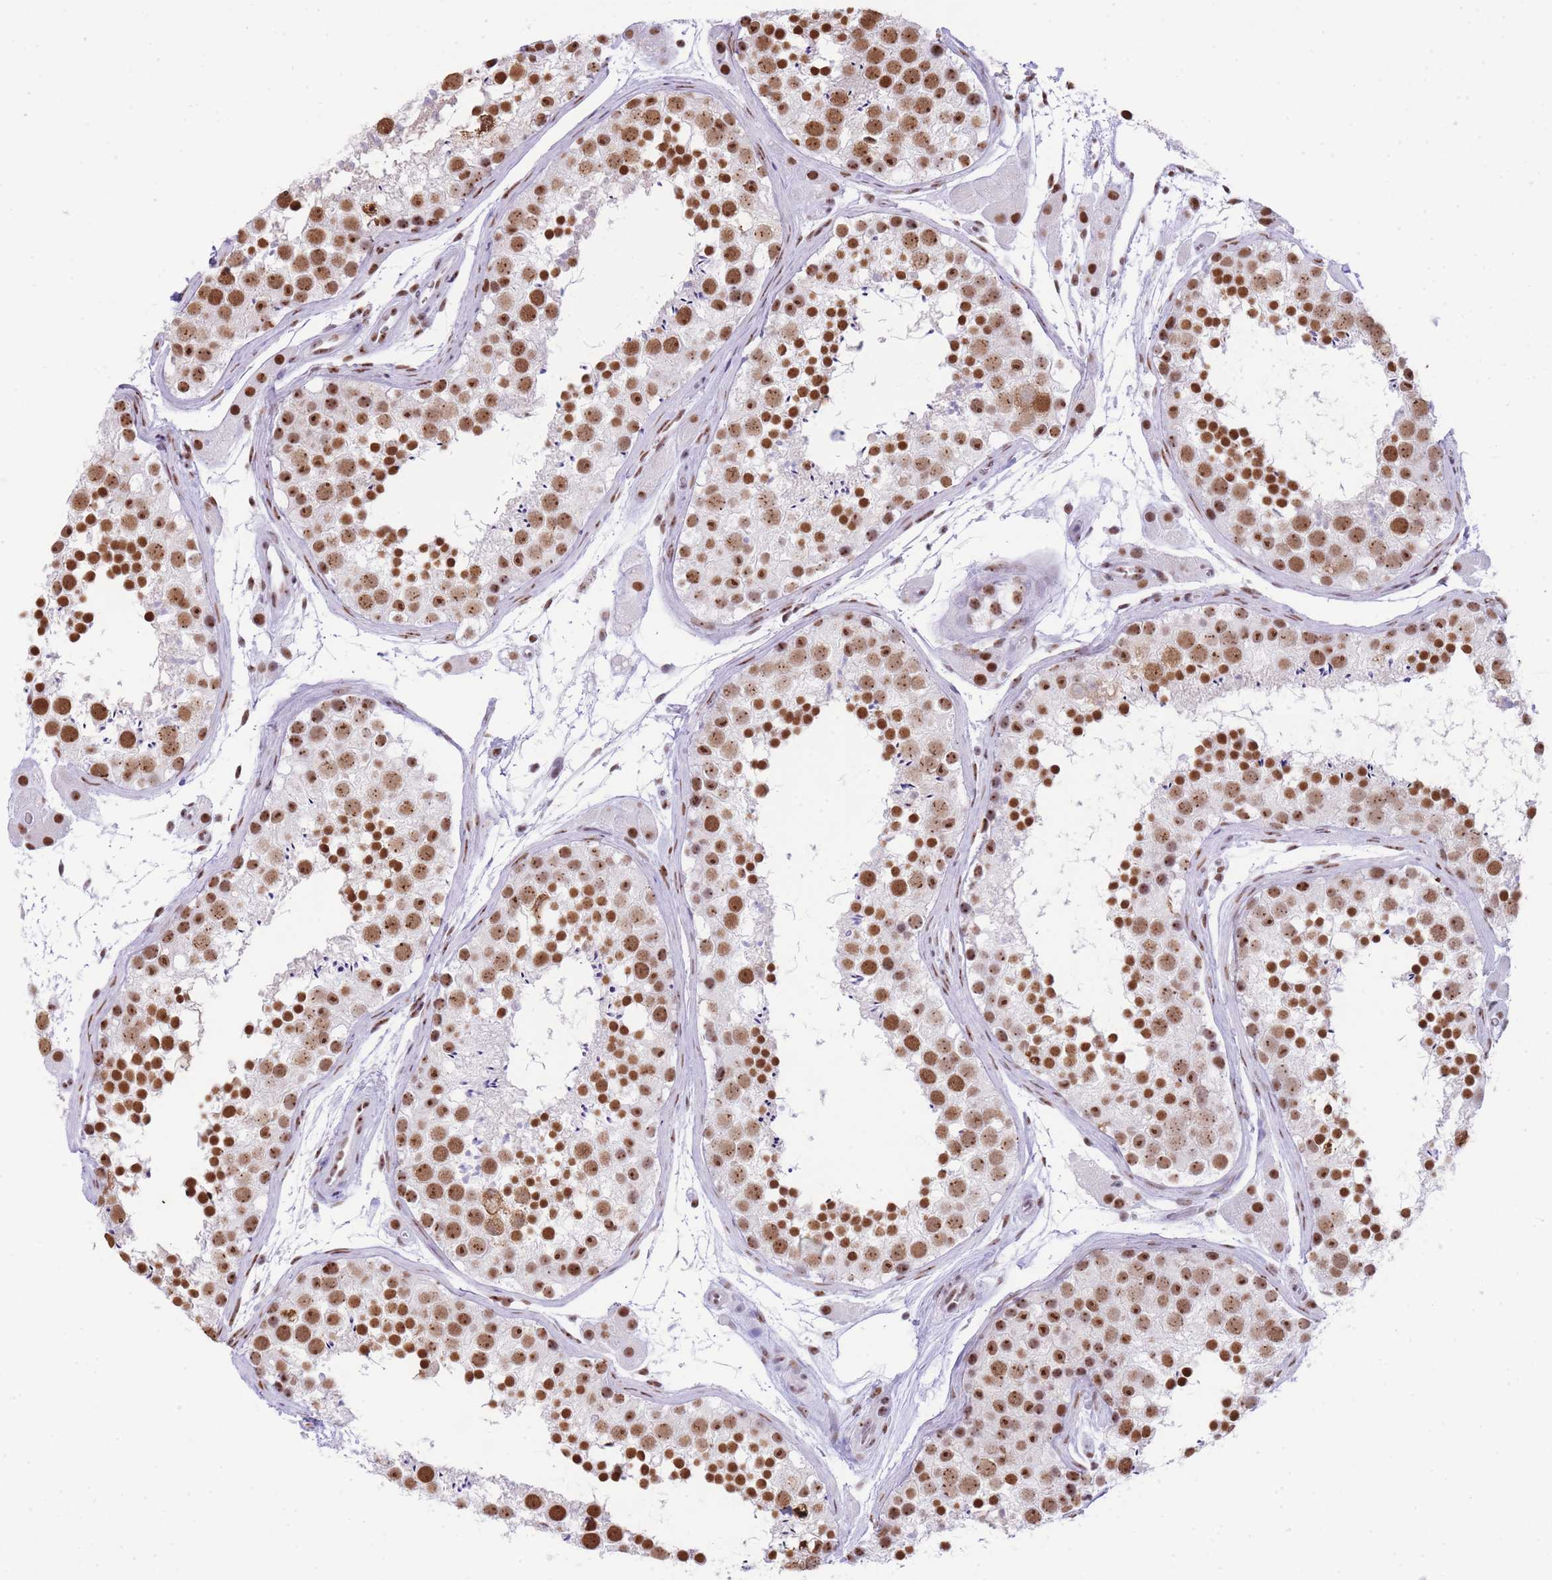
{"staining": {"intensity": "strong", "quantity": ">75%", "location": "nuclear"}, "tissue": "testis", "cell_type": "Cells in seminiferous ducts", "image_type": "normal", "snomed": [{"axis": "morphology", "description": "Normal tissue, NOS"}, {"axis": "topography", "description": "Testis"}], "caption": "Testis stained with a brown dye displays strong nuclear positive staining in approximately >75% of cells in seminiferous ducts.", "gene": "EVC2", "patient": {"sex": "male", "age": 41}}